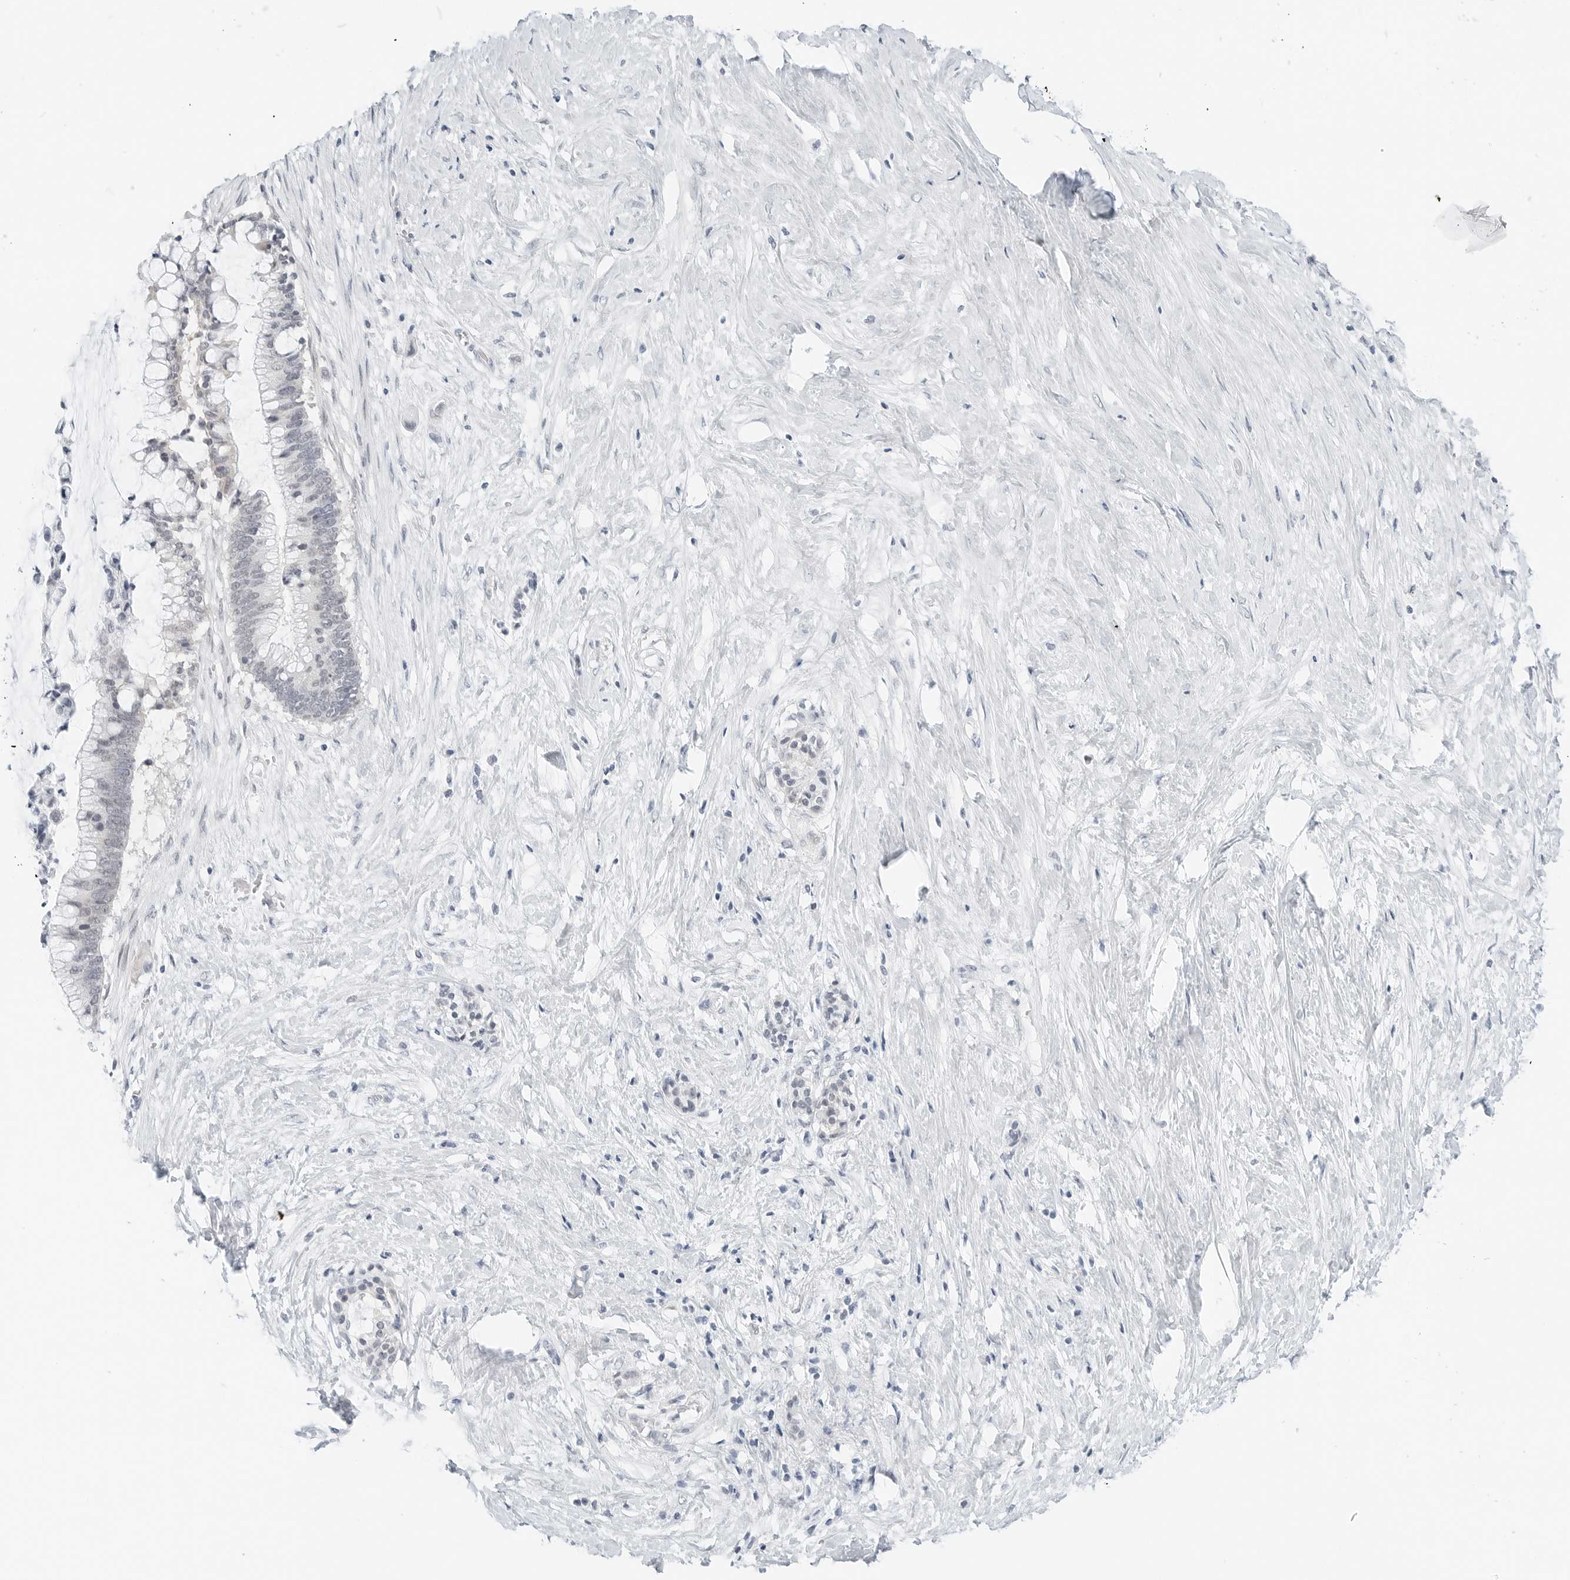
{"staining": {"intensity": "negative", "quantity": "none", "location": "none"}, "tissue": "pancreatic cancer", "cell_type": "Tumor cells", "image_type": "cancer", "snomed": [{"axis": "morphology", "description": "Adenocarcinoma, NOS"}, {"axis": "topography", "description": "Pancreas"}], "caption": "Human pancreatic adenocarcinoma stained for a protein using IHC shows no expression in tumor cells.", "gene": "CCSAP", "patient": {"sex": "male", "age": 41}}